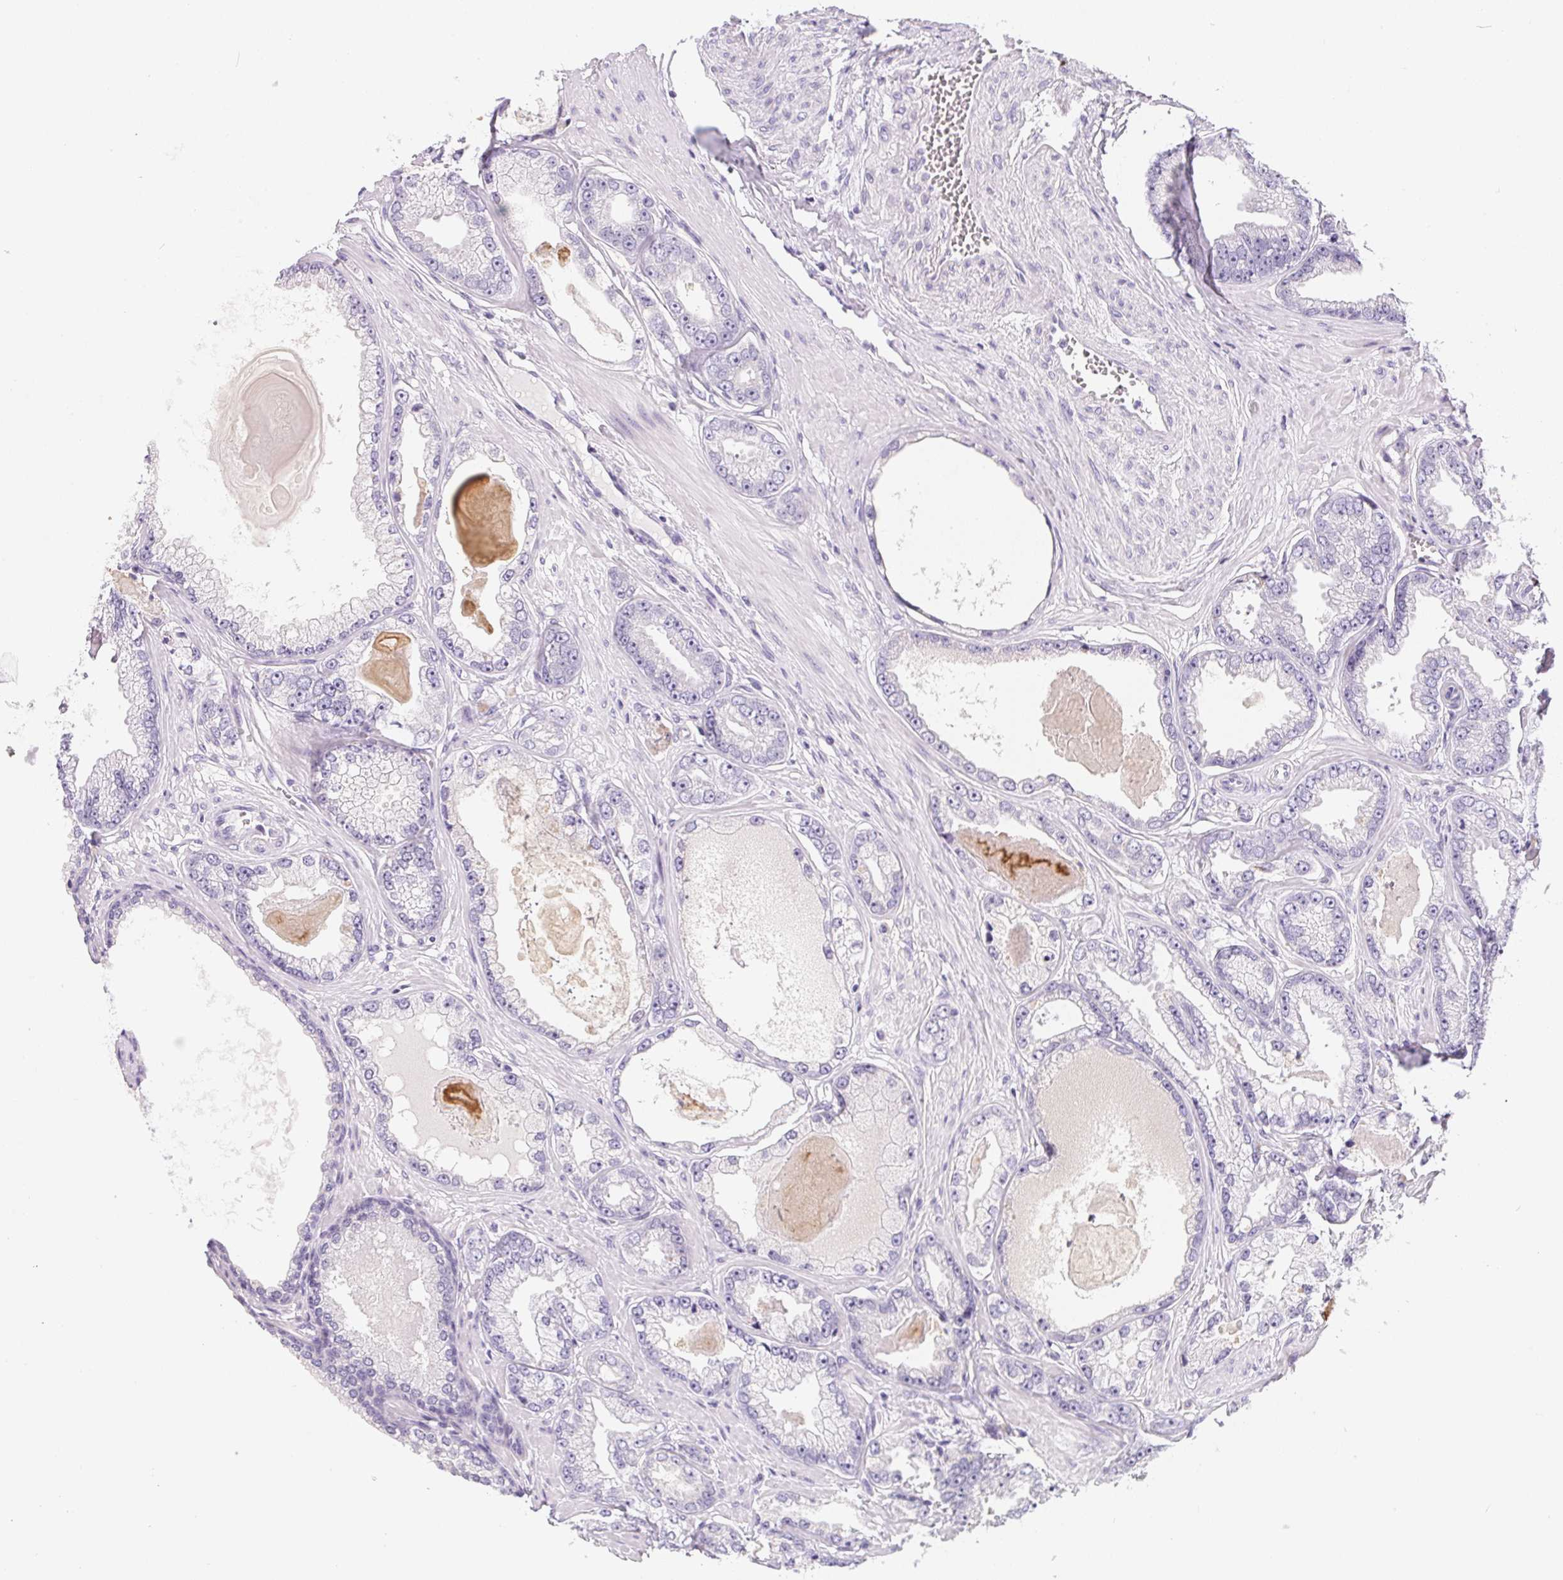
{"staining": {"intensity": "negative", "quantity": "none", "location": "none"}, "tissue": "prostate cancer", "cell_type": "Tumor cells", "image_type": "cancer", "snomed": [{"axis": "morphology", "description": "Adenocarcinoma, Low grade"}, {"axis": "topography", "description": "Prostate"}], "caption": "Immunohistochemistry micrograph of human adenocarcinoma (low-grade) (prostate) stained for a protein (brown), which exhibits no expression in tumor cells.", "gene": "MAP1A", "patient": {"sex": "male", "age": 64}}